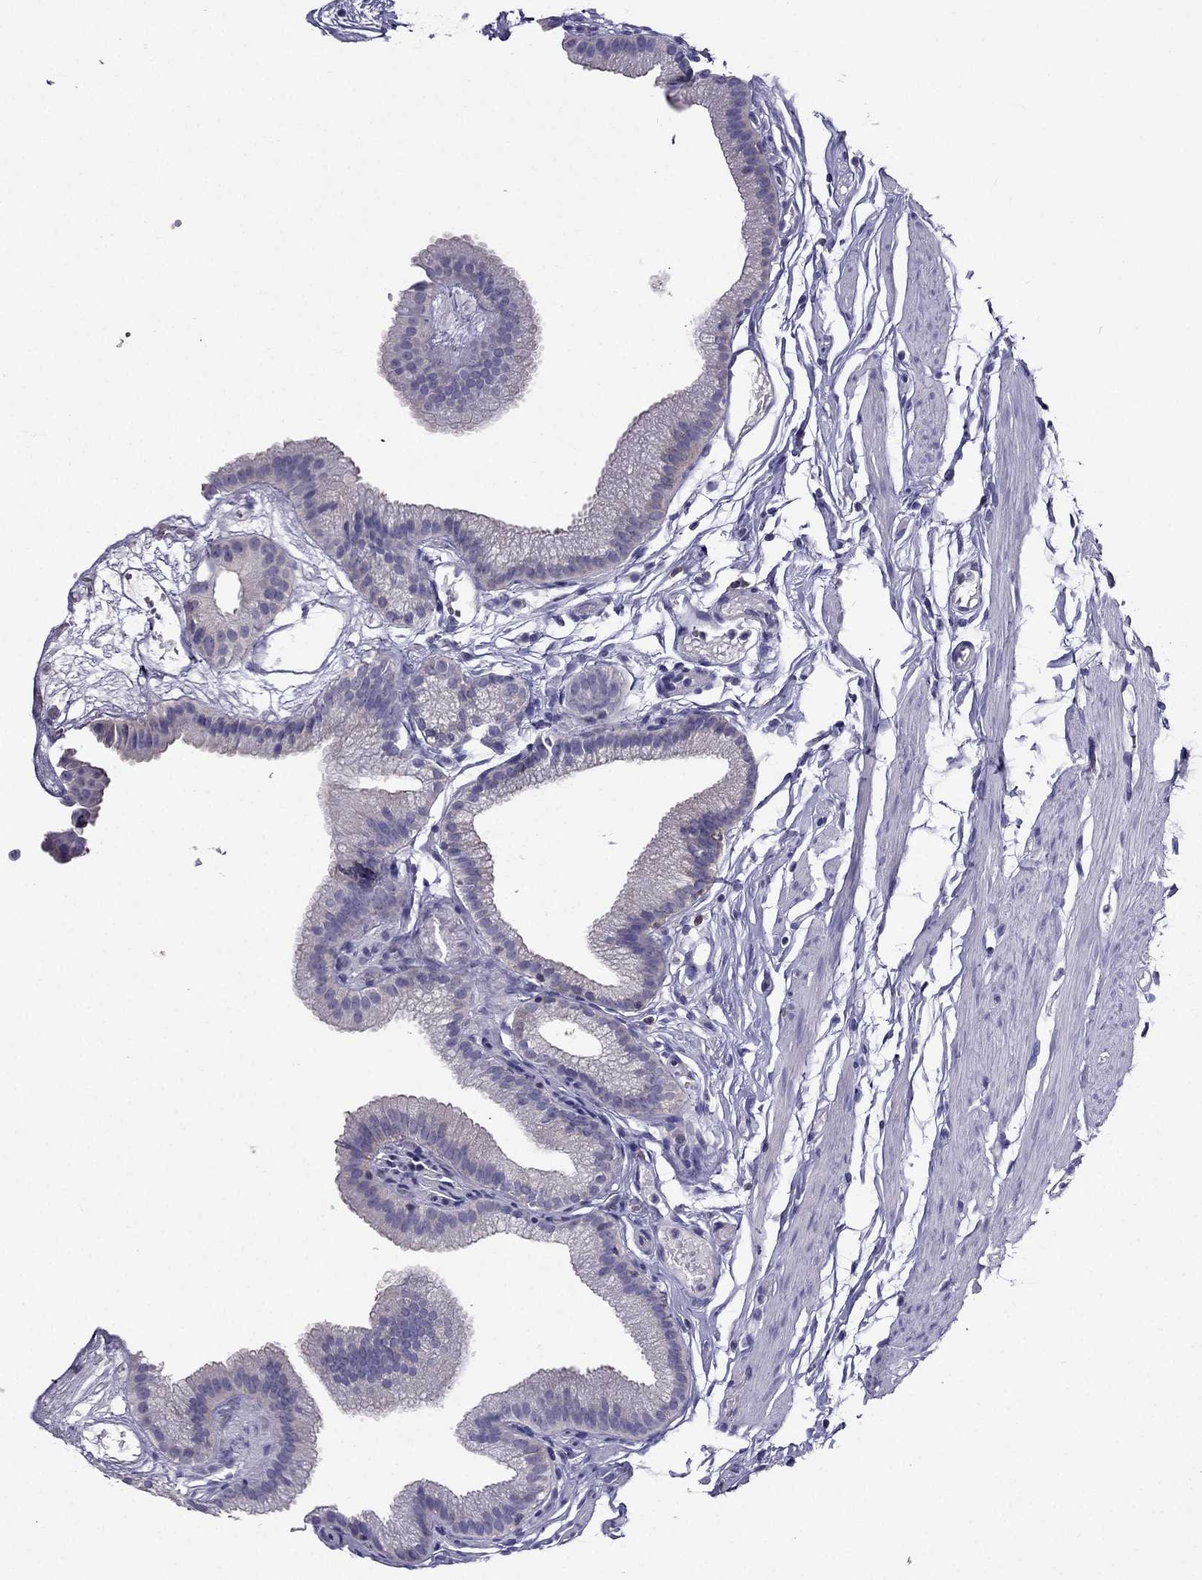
{"staining": {"intensity": "negative", "quantity": "none", "location": "none"}, "tissue": "gallbladder", "cell_type": "Glandular cells", "image_type": "normal", "snomed": [{"axis": "morphology", "description": "Normal tissue, NOS"}, {"axis": "topography", "description": "Gallbladder"}], "caption": "Histopathology image shows no significant protein staining in glandular cells of benign gallbladder.", "gene": "AAK1", "patient": {"sex": "female", "age": 45}}